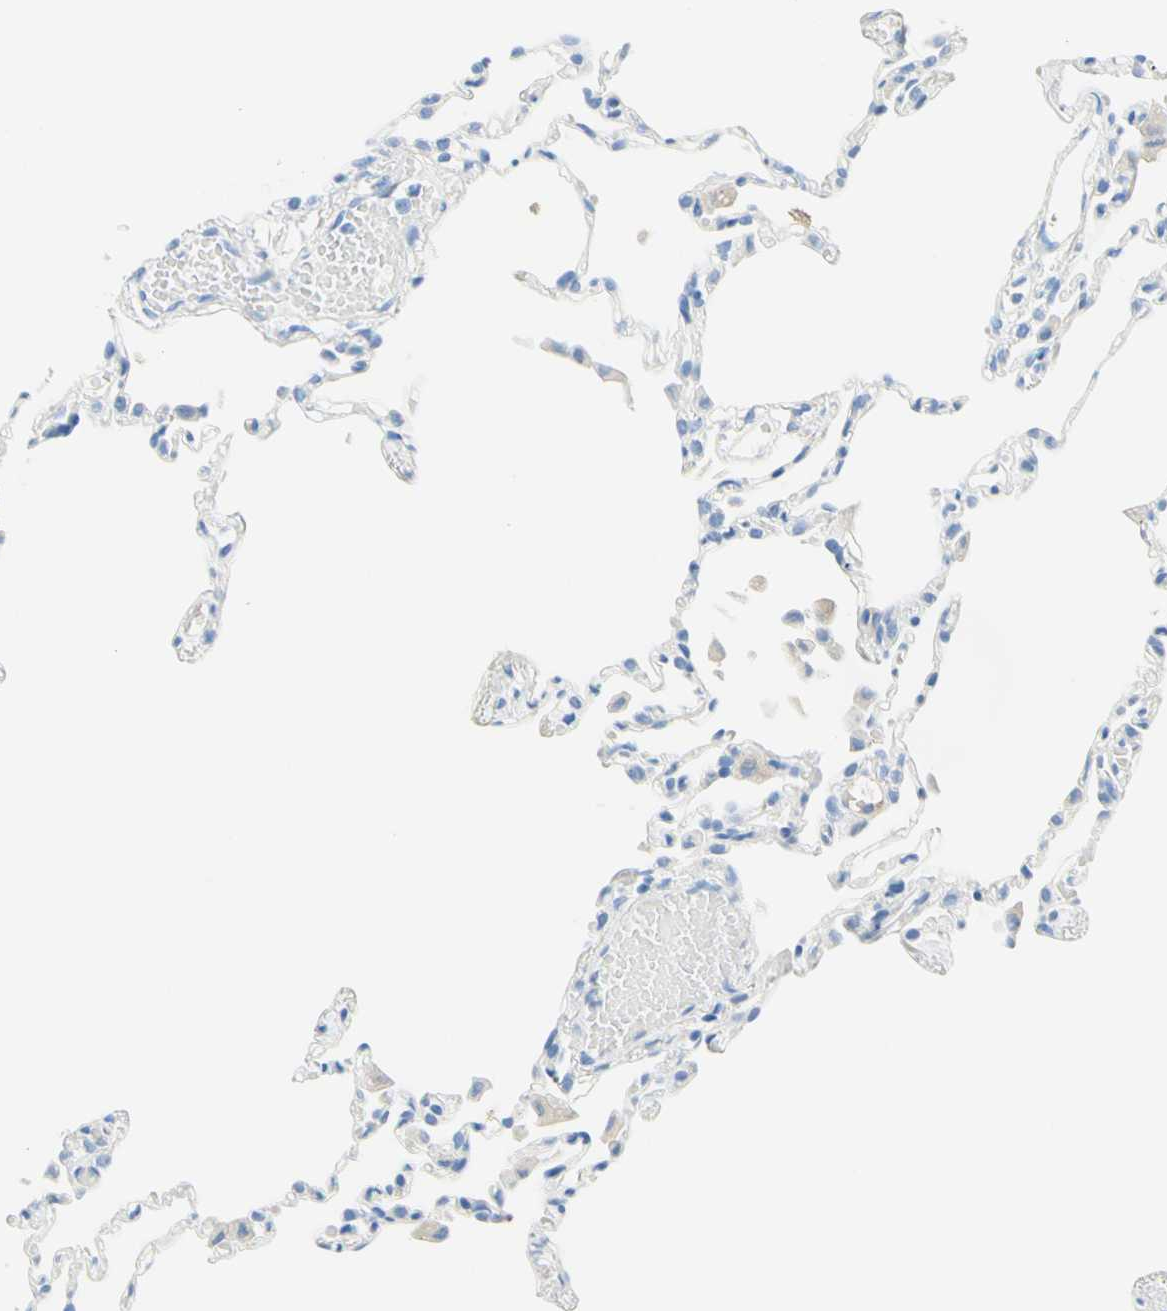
{"staining": {"intensity": "negative", "quantity": "none", "location": "none"}, "tissue": "lung", "cell_type": "Alveolar cells", "image_type": "normal", "snomed": [{"axis": "morphology", "description": "Normal tissue, NOS"}, {"axis": "topography", "description": "Lung"}], "caption": "This is an immunohistochemistry micrograph of unremarkable human lung. There is no staining in alveolar cells.", "gene": "IL6ST", "patient": {"sex": "female", "age": 49}}